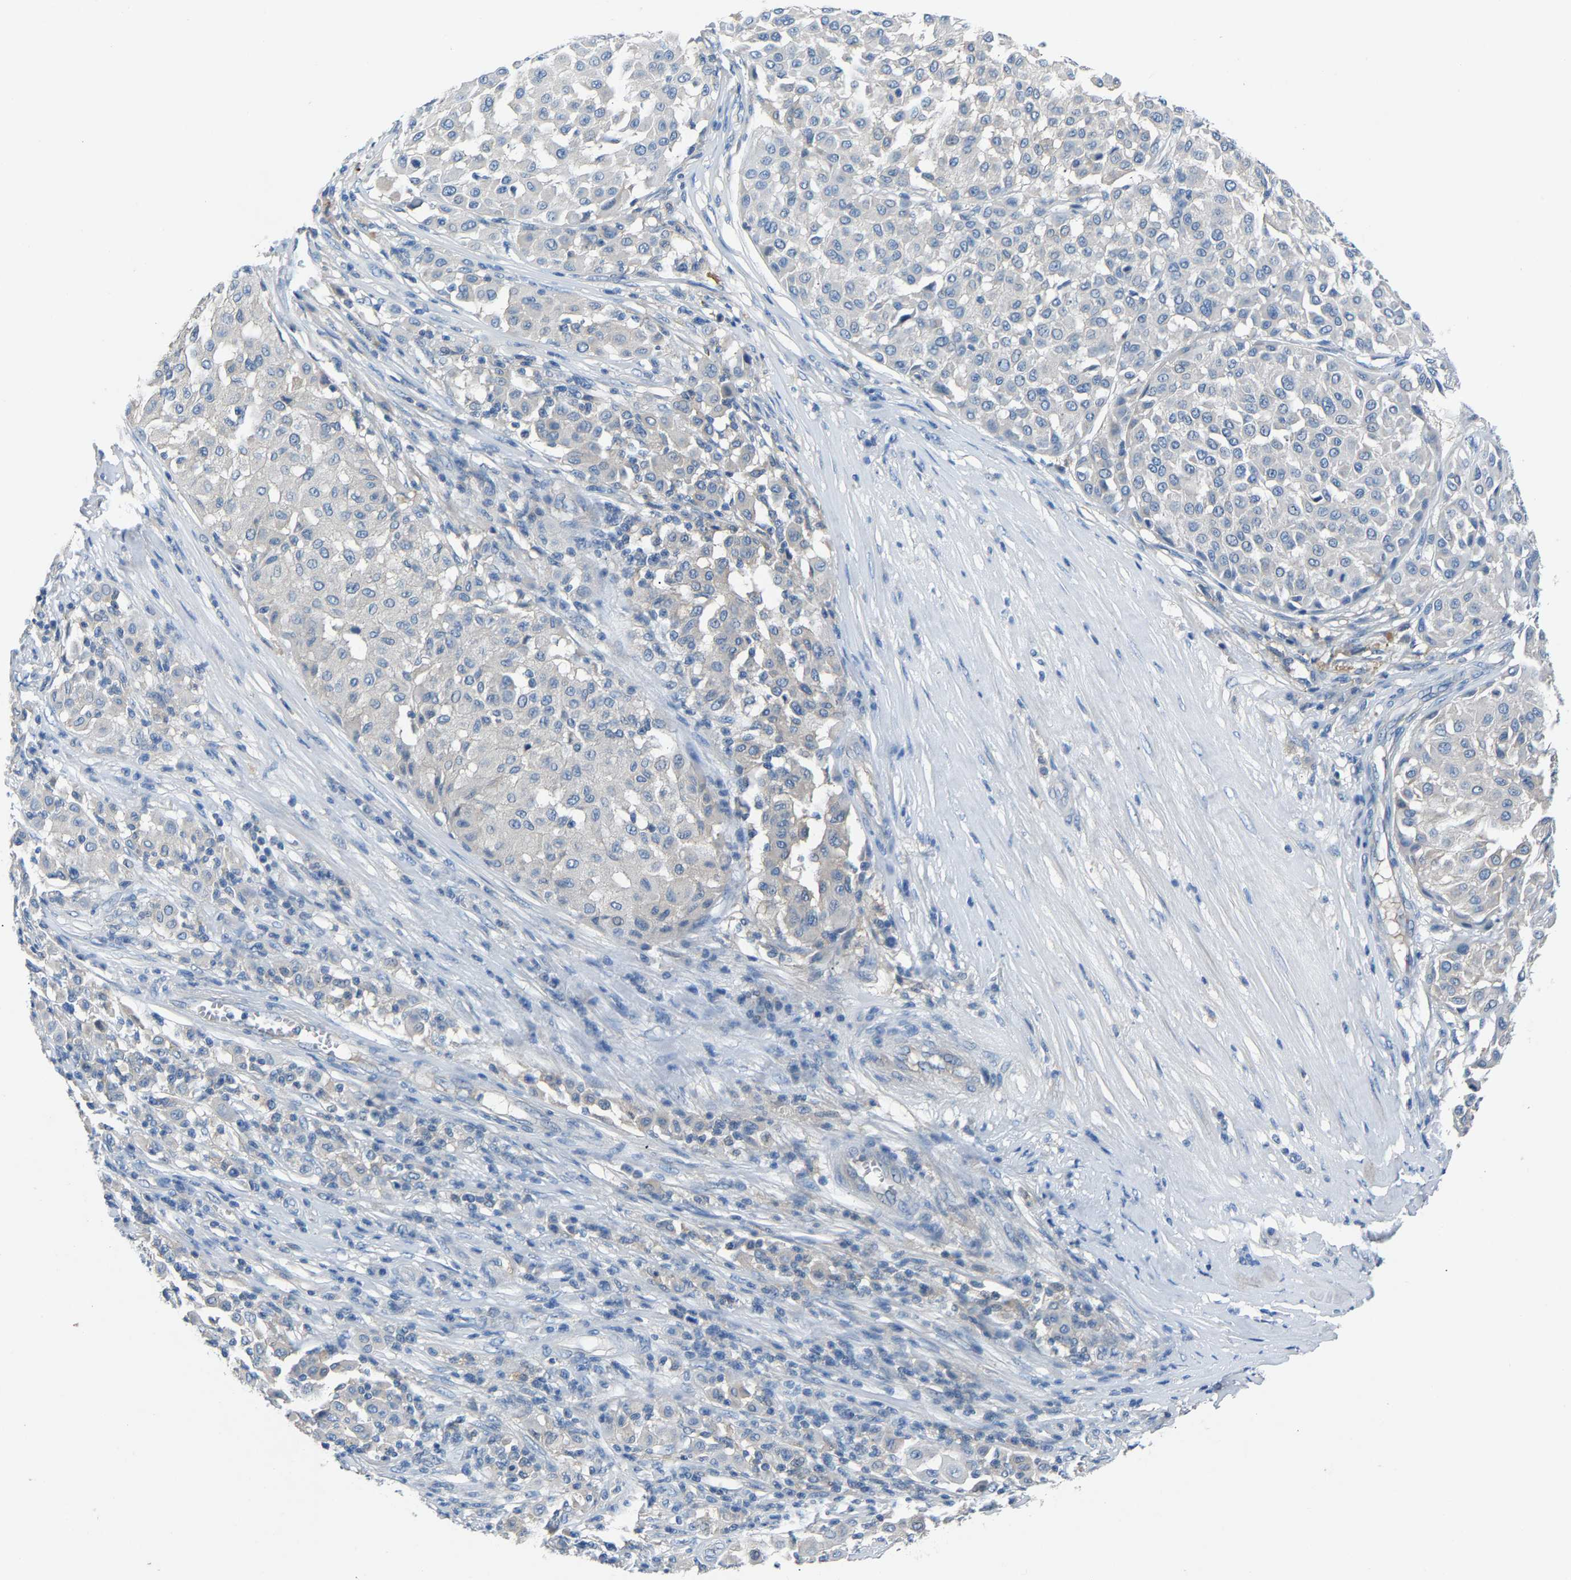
{"staining": {"intensity": "negative", "quantity": "none", "location": "none"}, "tissue": "melanoma", "cell_type": "Tumor cells", "image_type": "cancer", "snomed": [{"axis": "morphology", "description": "Malignant melanoma, Metastatic site"}, {"axis": "topography", "description": "Soft tissue"}], "caption": "Human melanoma stained for a protein using immunohistochemistry shows no staining in tumor cells.", "gene": "DNAAF5", "patient": {"sex": "male", "age": 41}}